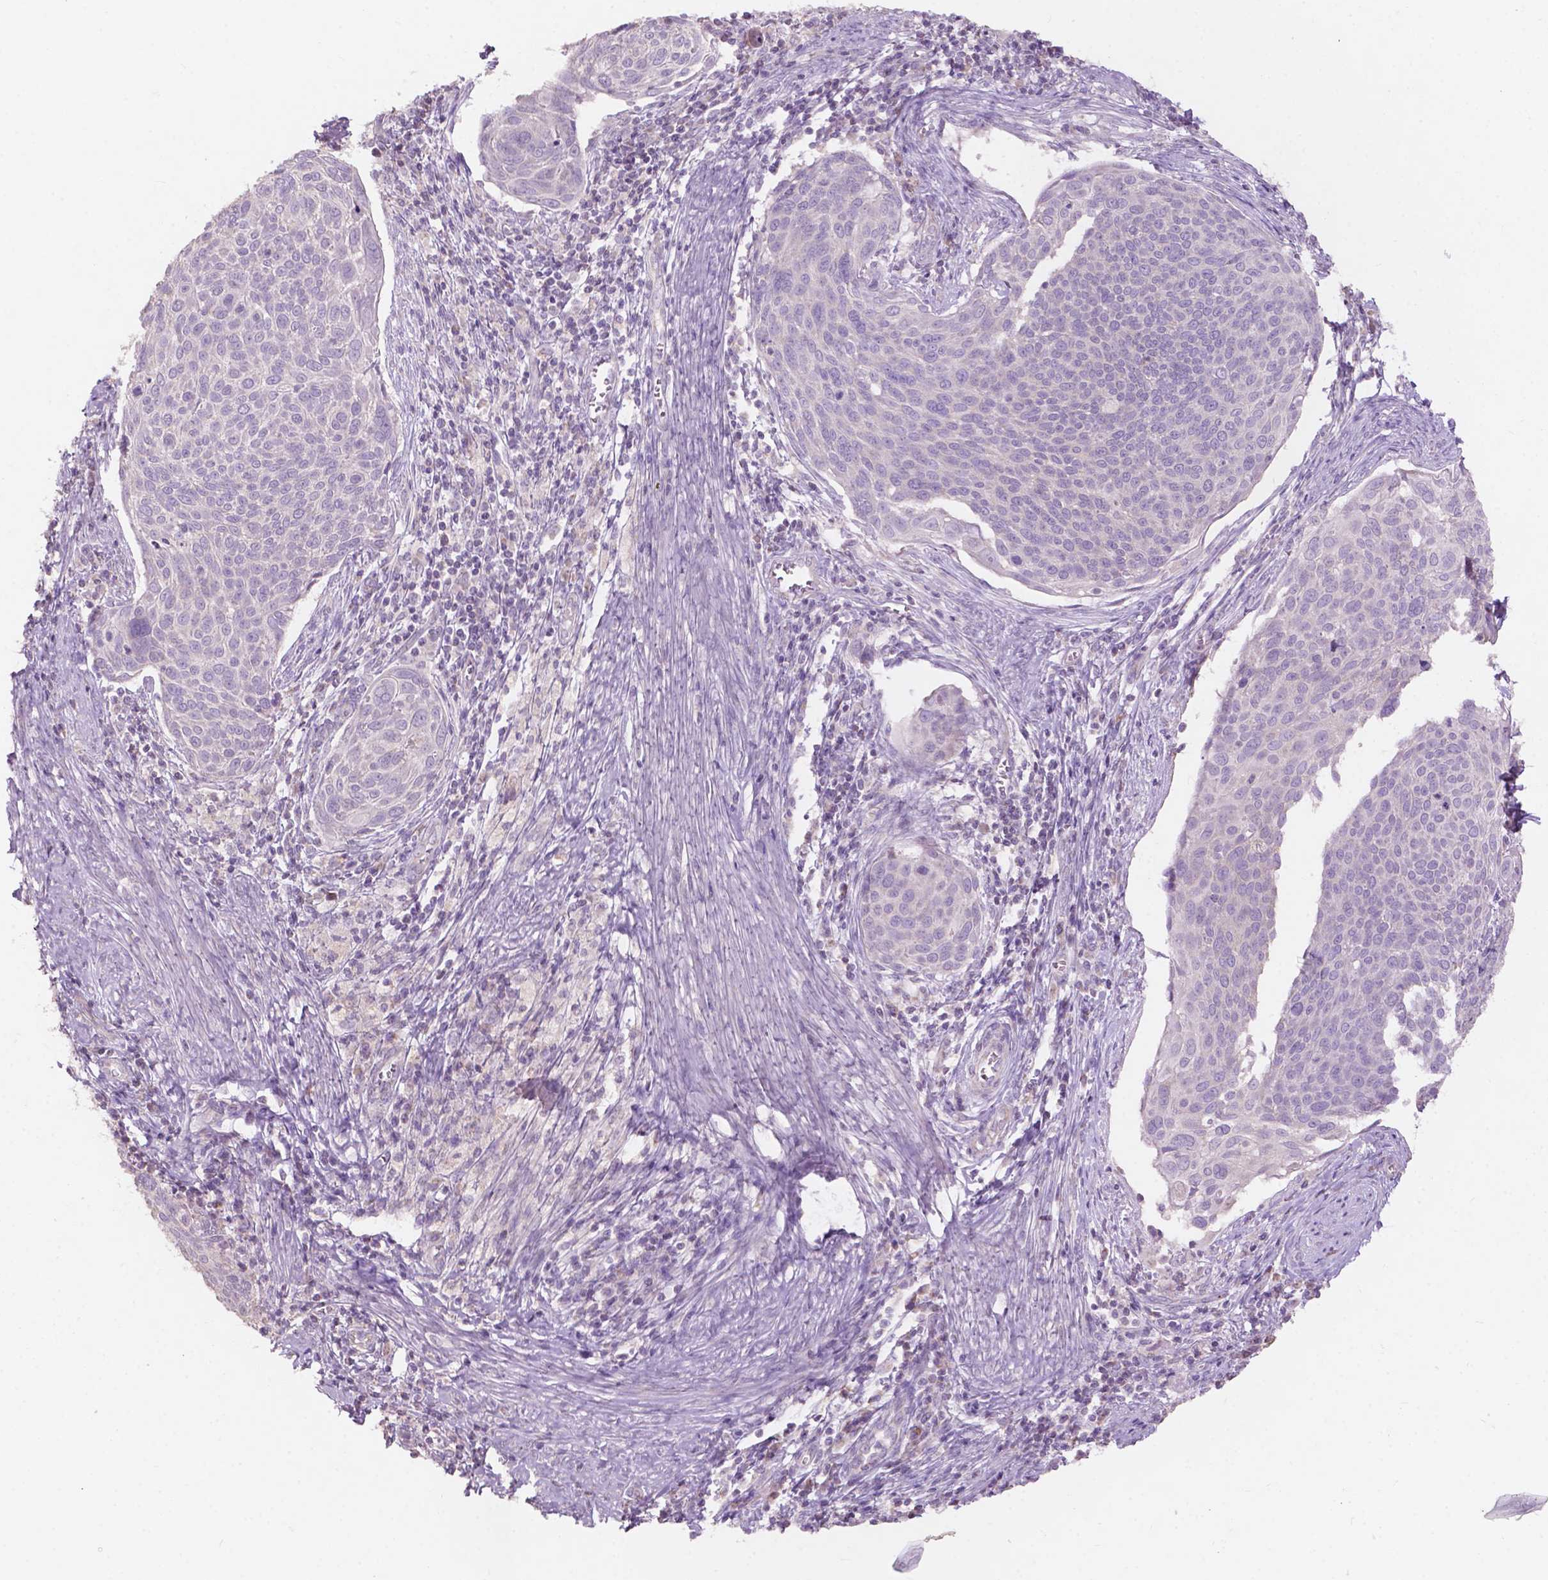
{"staining": {"intensity": "negative", "quantity": "none", "location": "none"}, "tissue": "cervical cancer", "cell_type": "Tumor cells", "image_type": "cancer", "snomed": [{"axis": "morphology", "description": "Squamous cell carcinoma, NOS"}, {"axis": "topography", "description": "Cervix"}], "caption": "IHC photomicrograph of neoplastic tissue: human cervical cancer (squamous cell carcinoma) stained with DAB (3,3'-diaminobenzidine) exhibits no significant protein positivity in tumor cells.", "gene": "NDUFS1", "patient": {"sex": "female", "age": 39}}